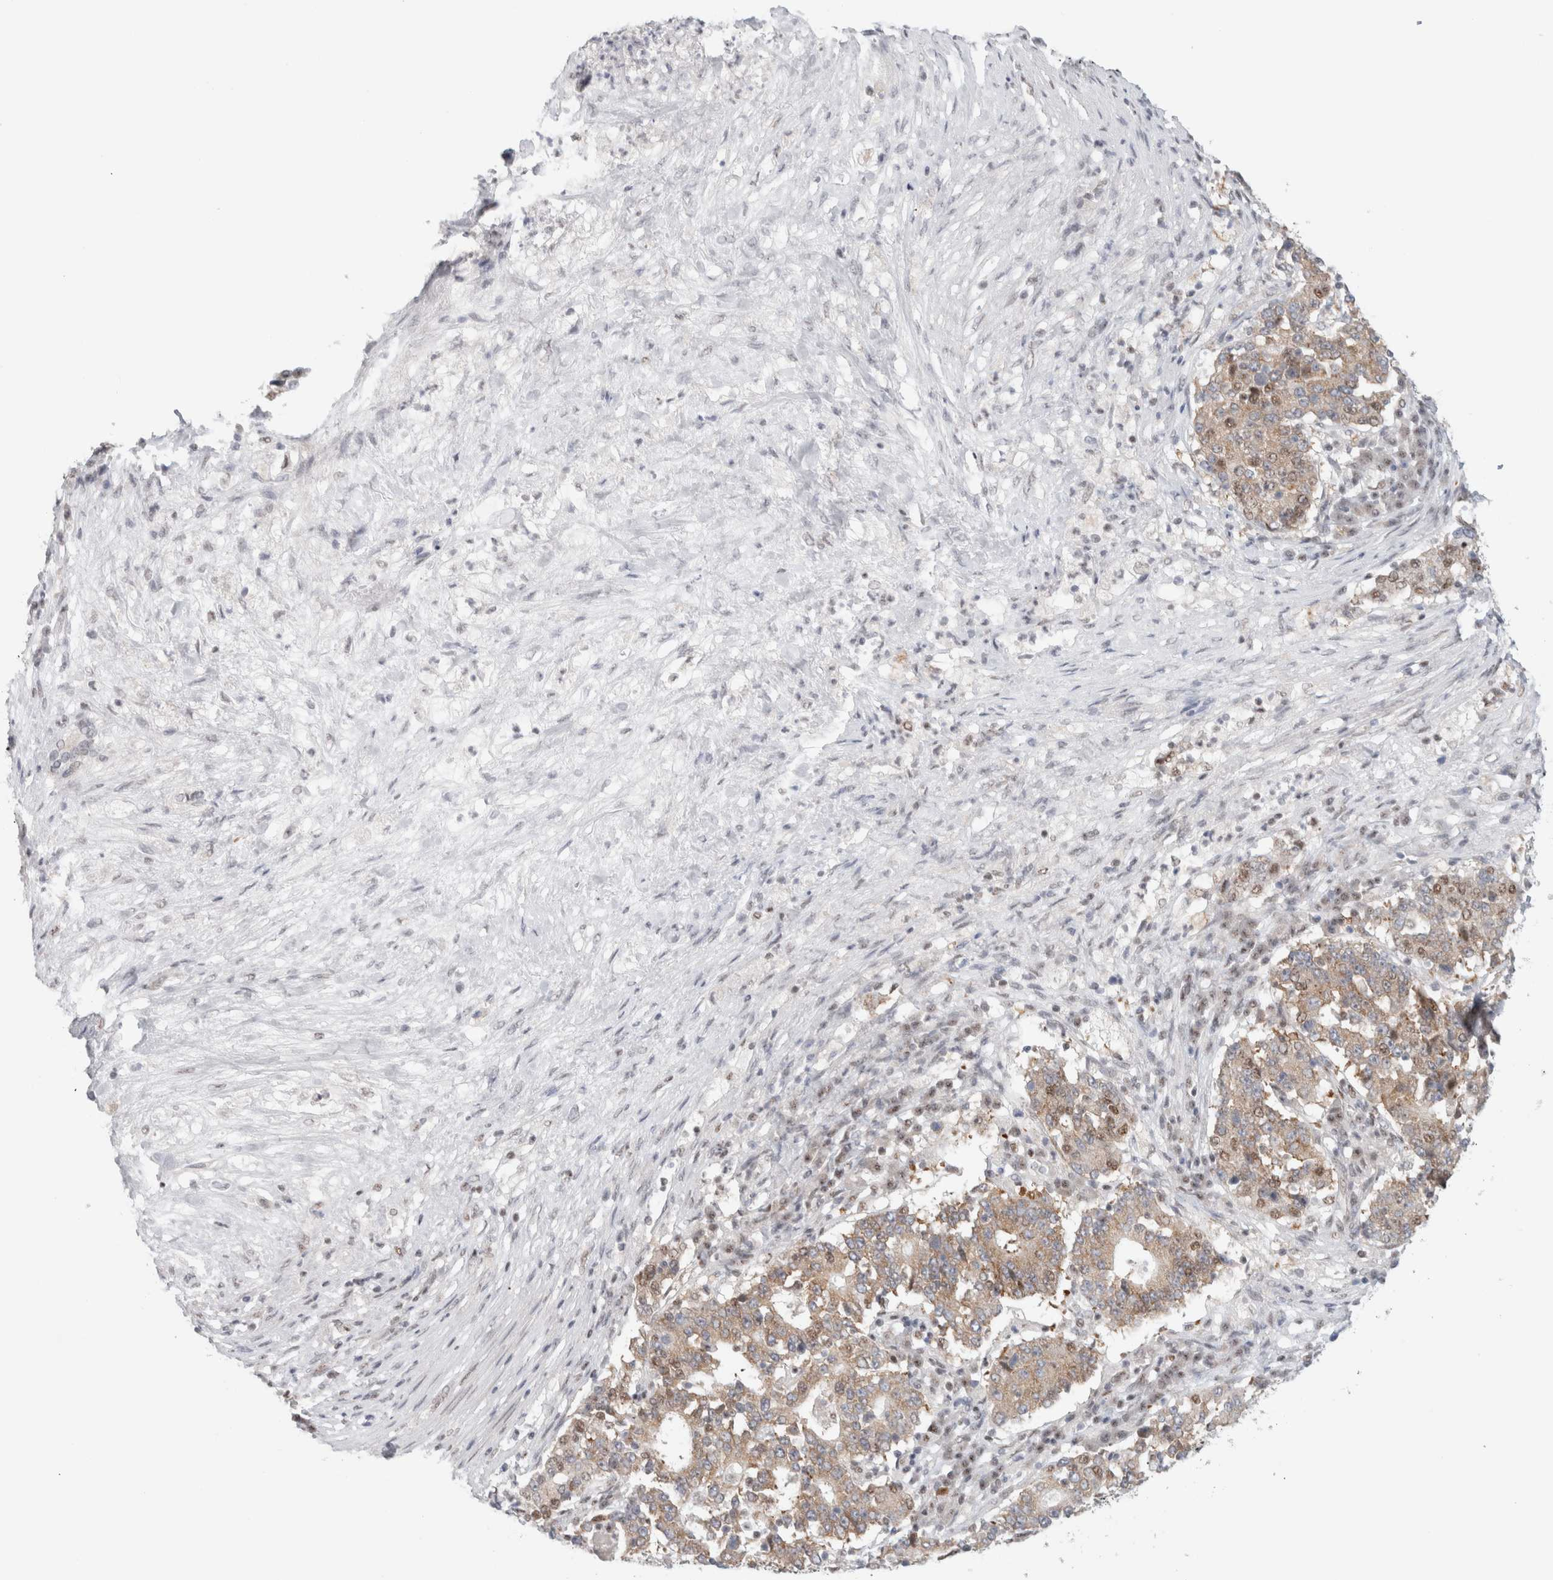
{"staining": {"intensity": "moderate", "quantity": "25%-75%", "location": "cytoplasmic/membranous,nuclear"}, "tissue": "stomach cancer", "cell_type": "Tumor cells", "image_type": "cancer", "snomed": [{"axis": "morphology", "description": "Adenocarcinoma, NOS"}, {"axis": "topography", "description": "Stomach"}], "caption": "The image exhibits a brown stain indicating the presence of a protein in the cytoplasmic/membranous and nuclear of tumor cells in adenocarcinoma (stomach).", "gene": "TRMT12", "patient": {"sex": "male", "age": 59}}